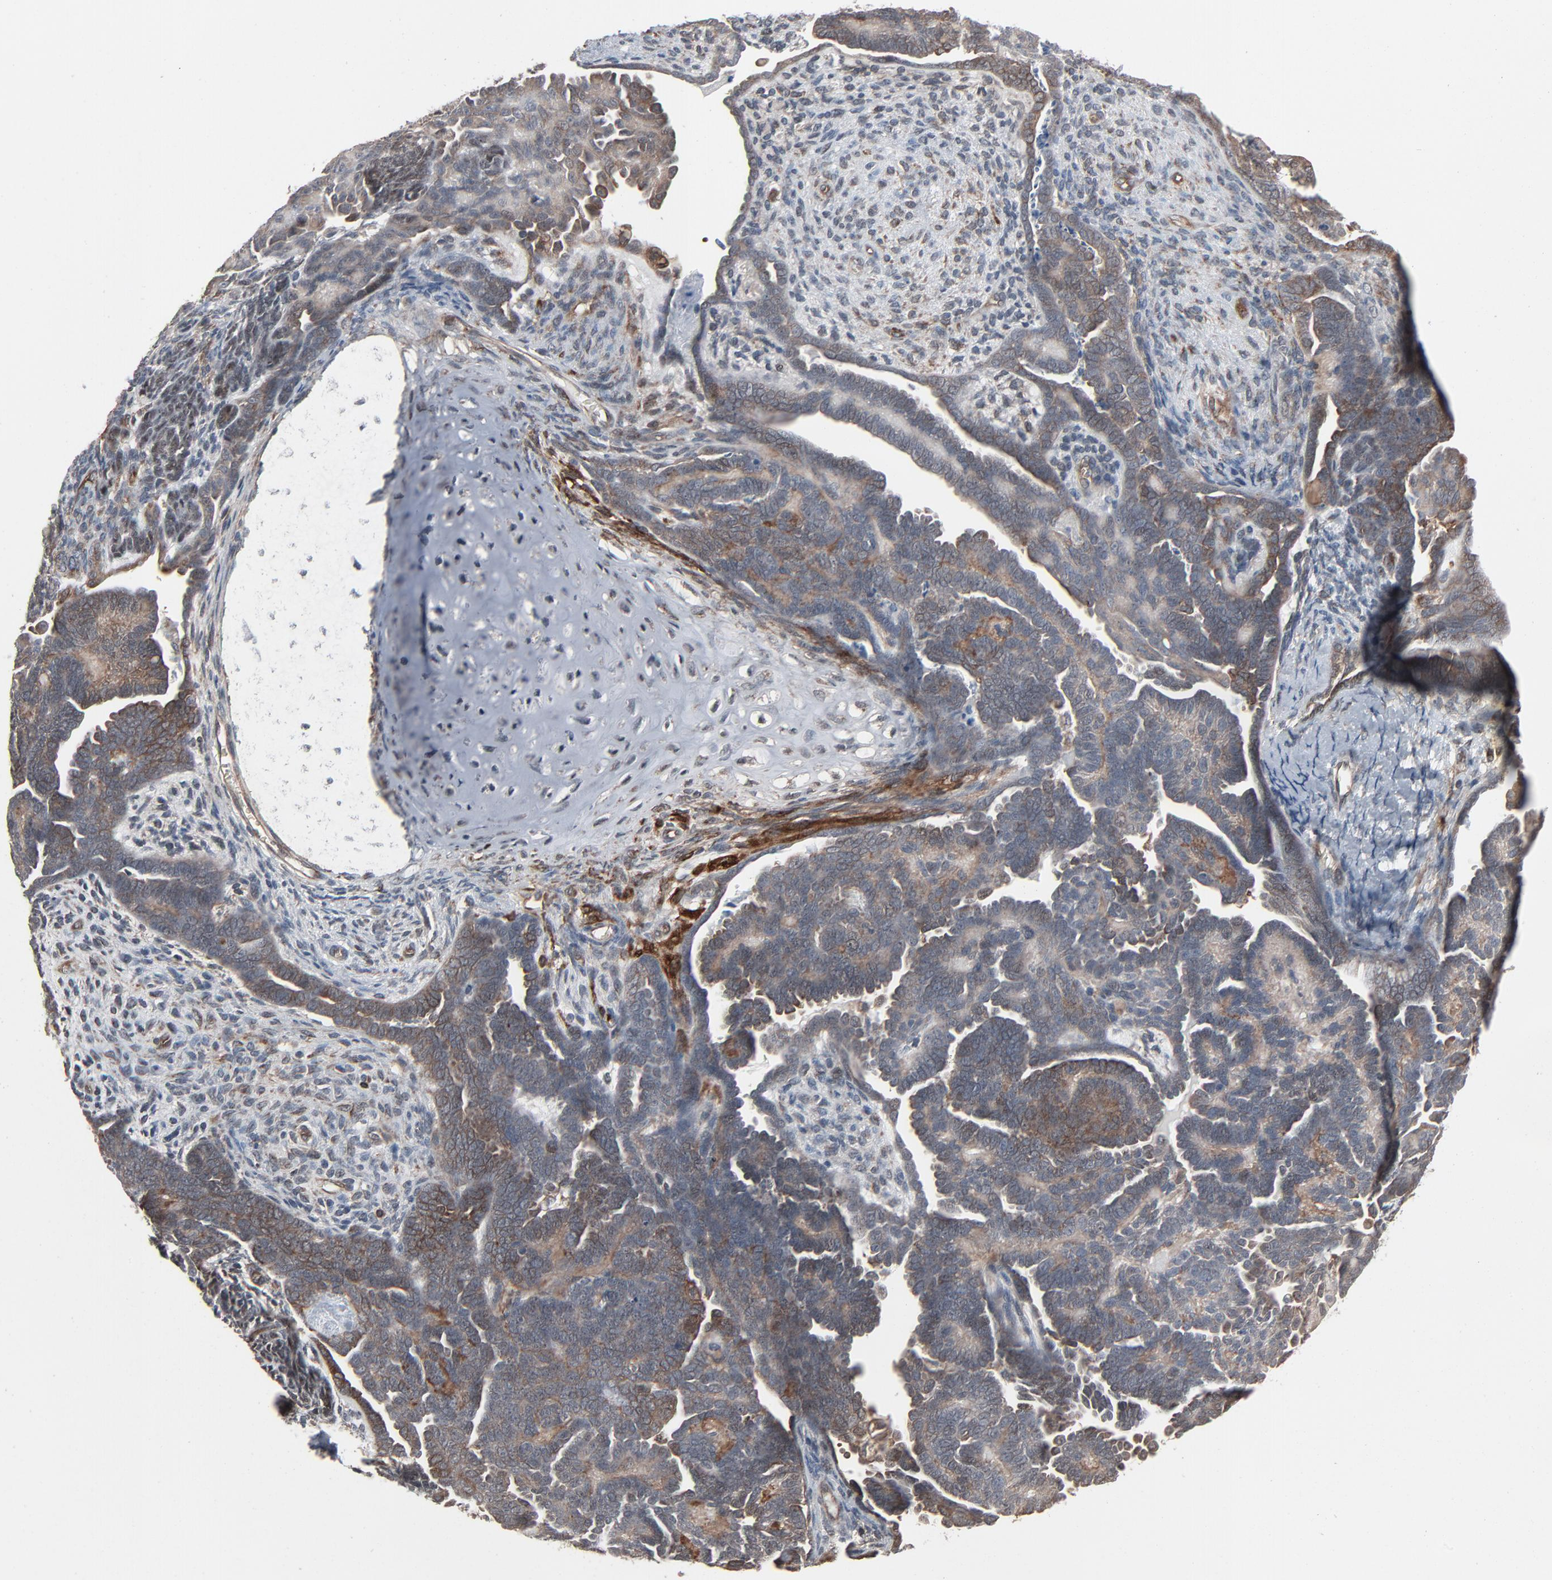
{"staining": {"intensity": "moderate", "quantity": "25%-75%", "location": "cytoplasmic/membranous"}, "tissue": "endometrial cancer", "cell_type": "Tumor cells", "image_type": "cancer", "snomed": [{"axis": "morphology", "description": "Neoplasm, malignant, NOS"}, {"axis": "topography", "description": "Endometrium"}], "caption": "Protein staining demonstrates moderate cytoplasmic/membranous expression in about 25%-75% of tumor cells in endometrial malignant neoplasm.", "gene": "OPTN", "patient": {"sex": "female", "age": 74}}